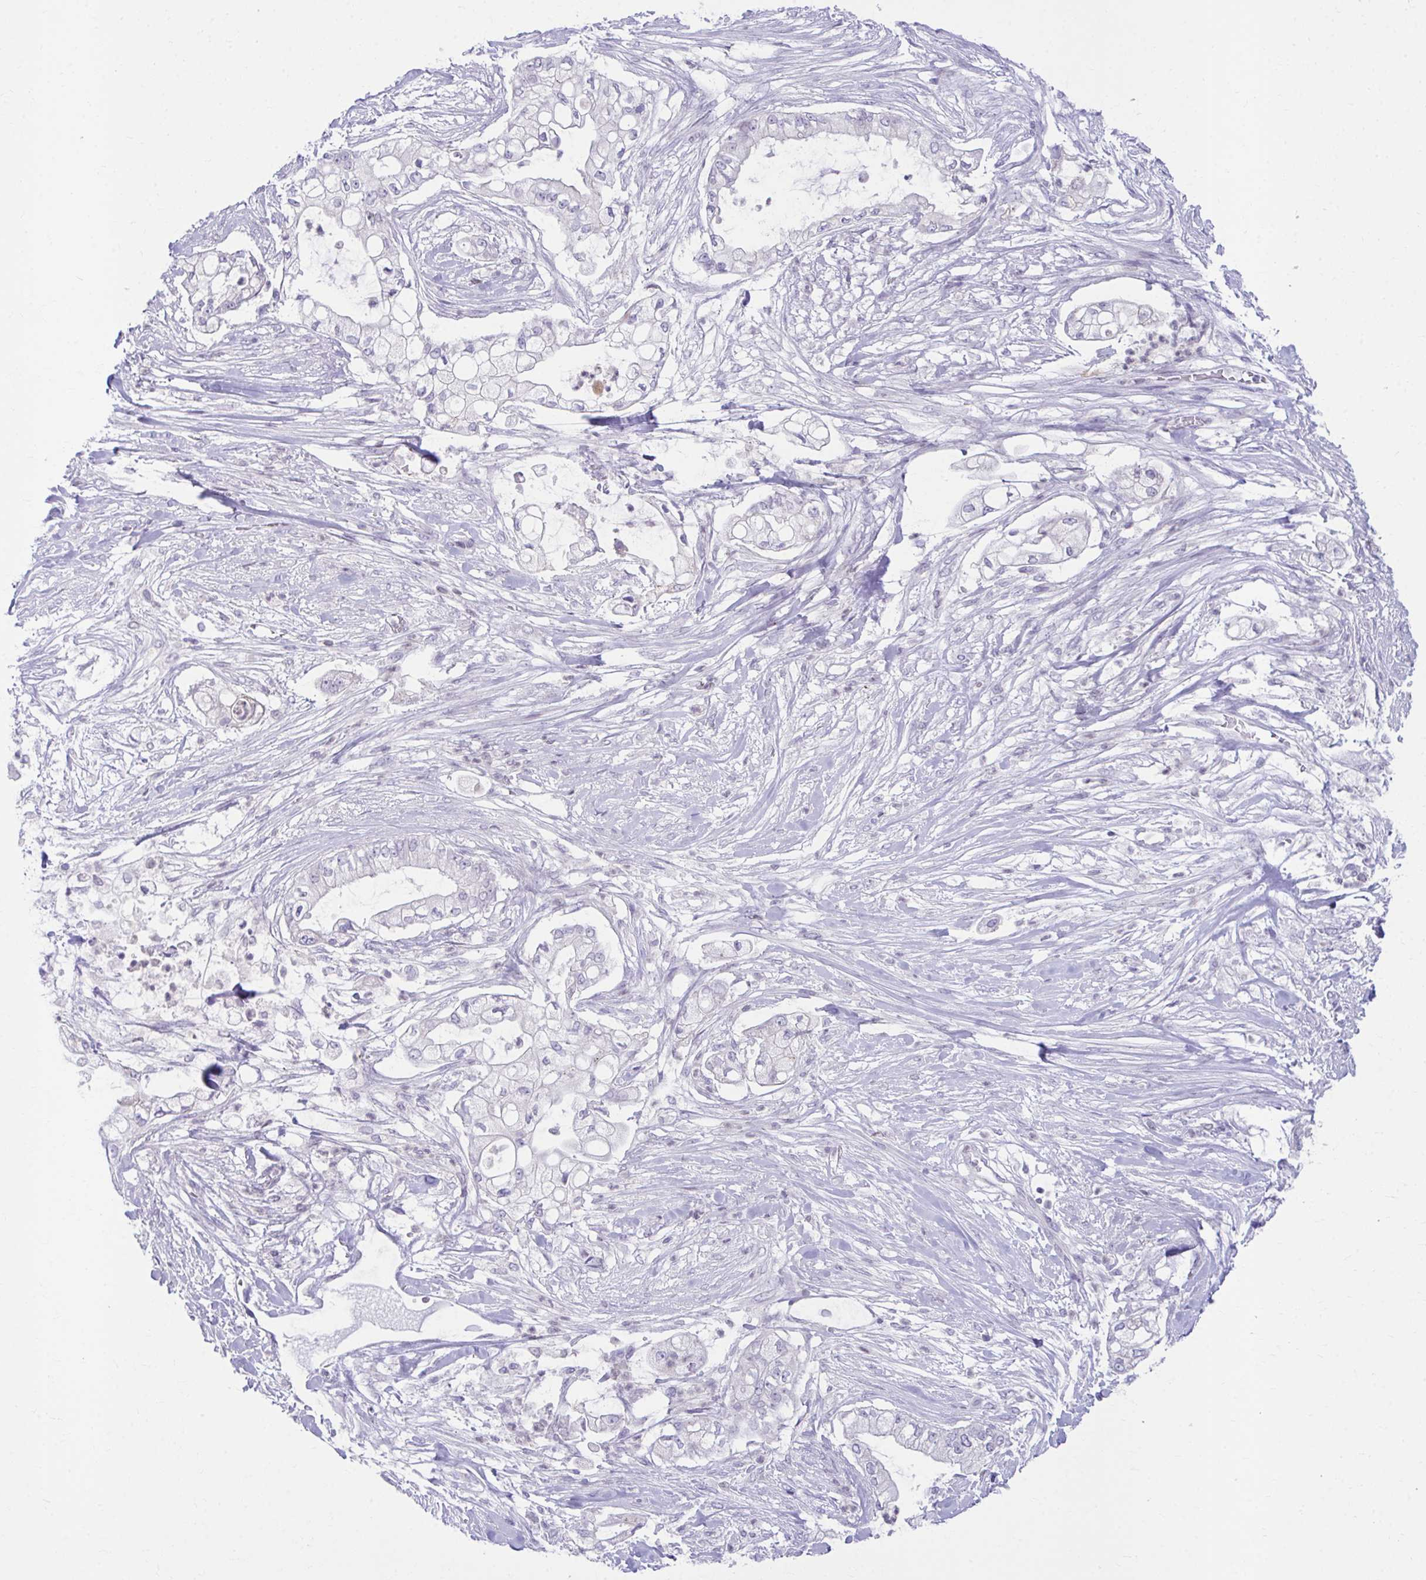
{"staining": {"intensity": "negative", "quantity": "none", "location": "none"}, "tissue": "pancreatic cancer", "cell_type": "Tumor cells", "image_type": "cancer", "snomed": [{"axis": "morphology", "description": "Adenocarcinoma, NOS"}, {"axis": "topography", "description": "Pancreas"}], "caption": "The micrograph reveals no staining of tumor cells in pancreatic cancer.", "gene": "OR7A5", "patient": {"sex": "female", "age": 69}}